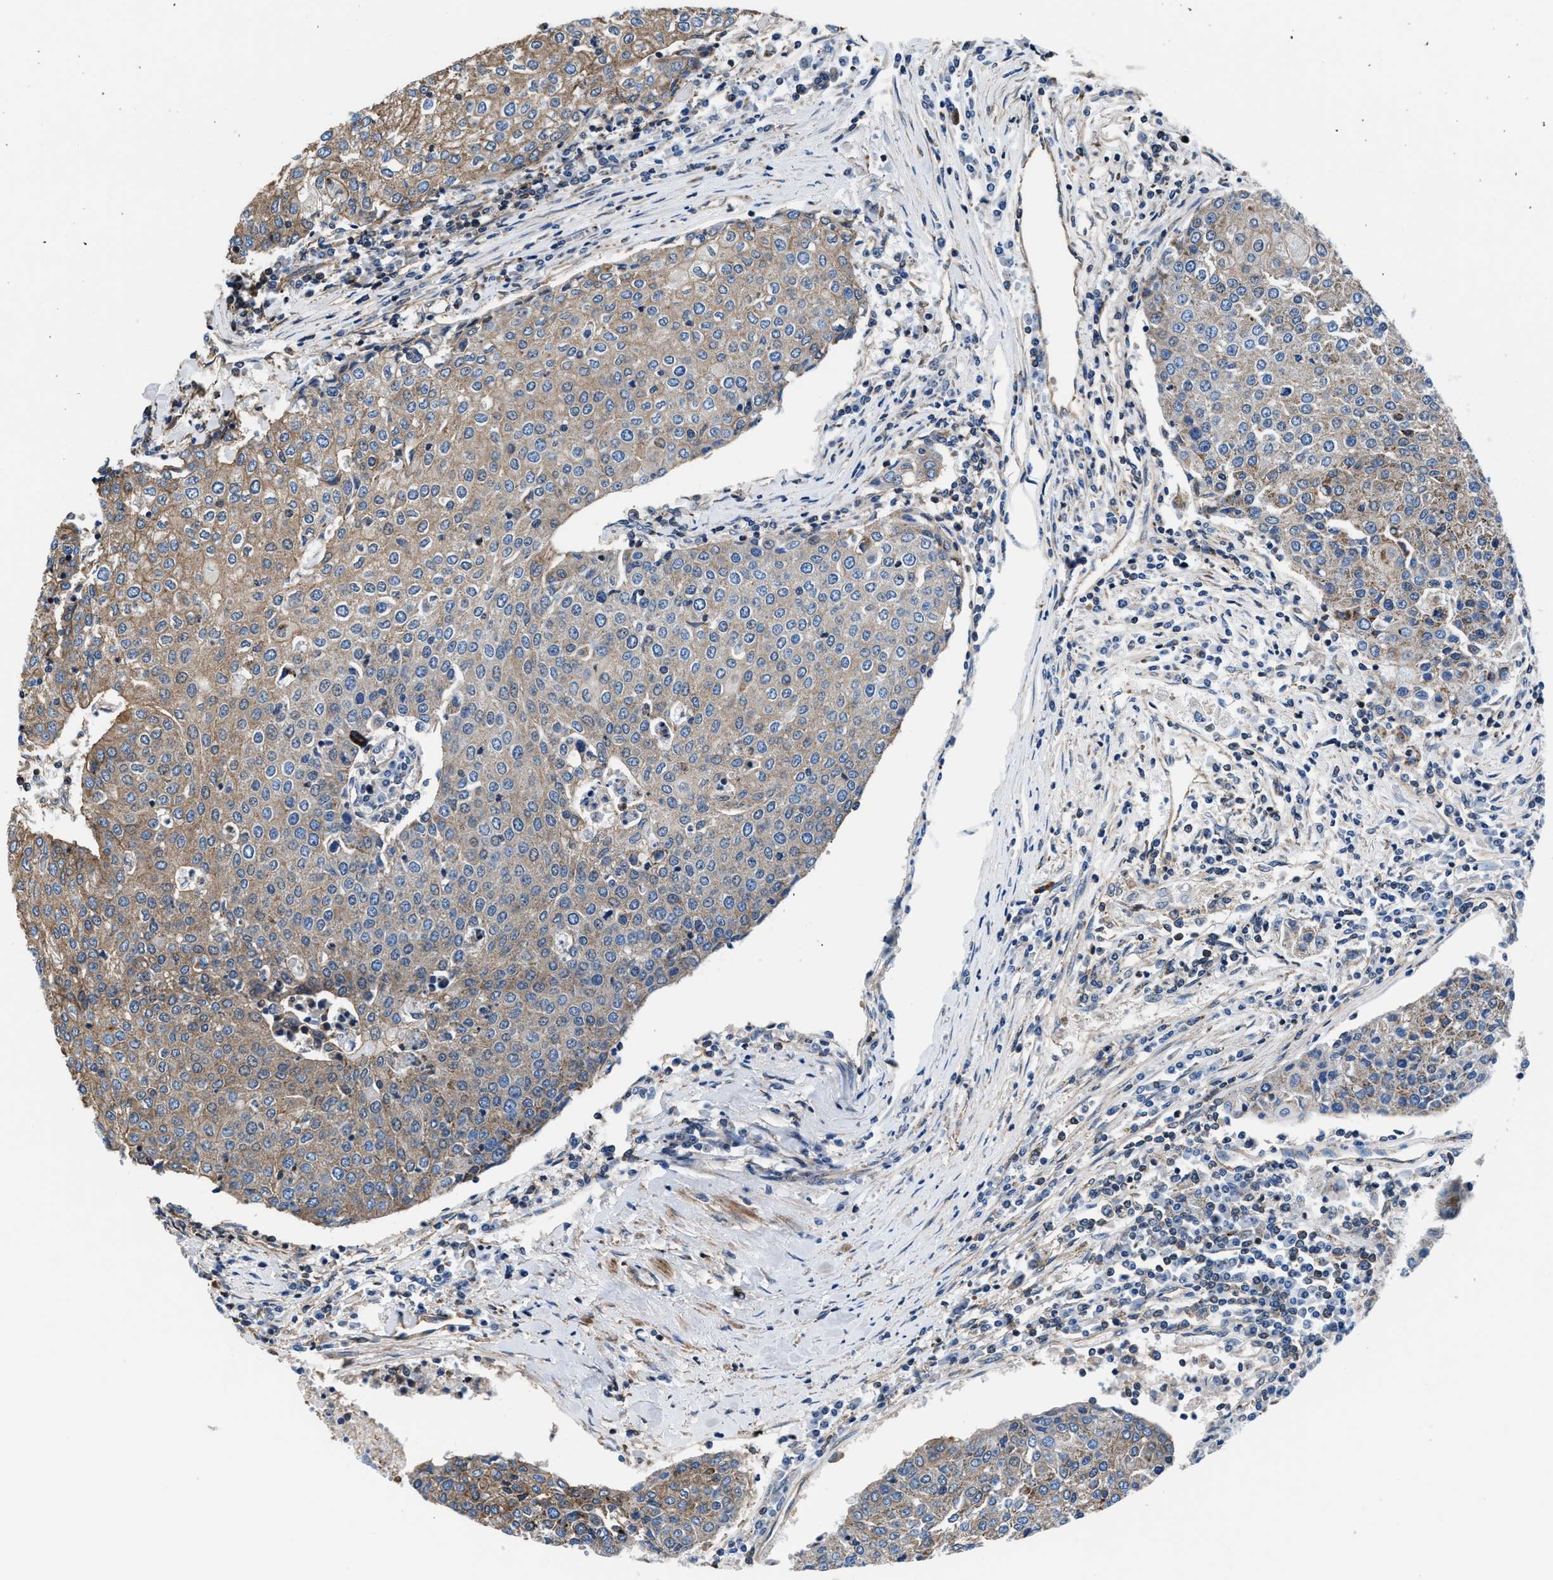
{"staining": {"intensity": "moderate", "quantity": ">75%", "location": "cytoplasmic/membranous"}, "tissue": "urothelial cancer", "cell_type": "Tumor cells", "image_type": "cancer", "snomed": [{"axis": "morphology", "description": "Urothelial carcinoma, High grade"}, {"axis": "topography", "description": "Urinary bladder"}], "caption": "Immunohistochemical staining of human urothelial cancer demonstrates medium levels of moderate cytoplasmic/membranous protein expression in about >75% of tumor cells. Using DAB (3,3'-diaminobenzidine) (brown) and hematoxylin (blue) stains, captured at high magnification using brightfield microscopy.", "gene": "NKTR", "patient": {"sex": "female", "age": 85}}